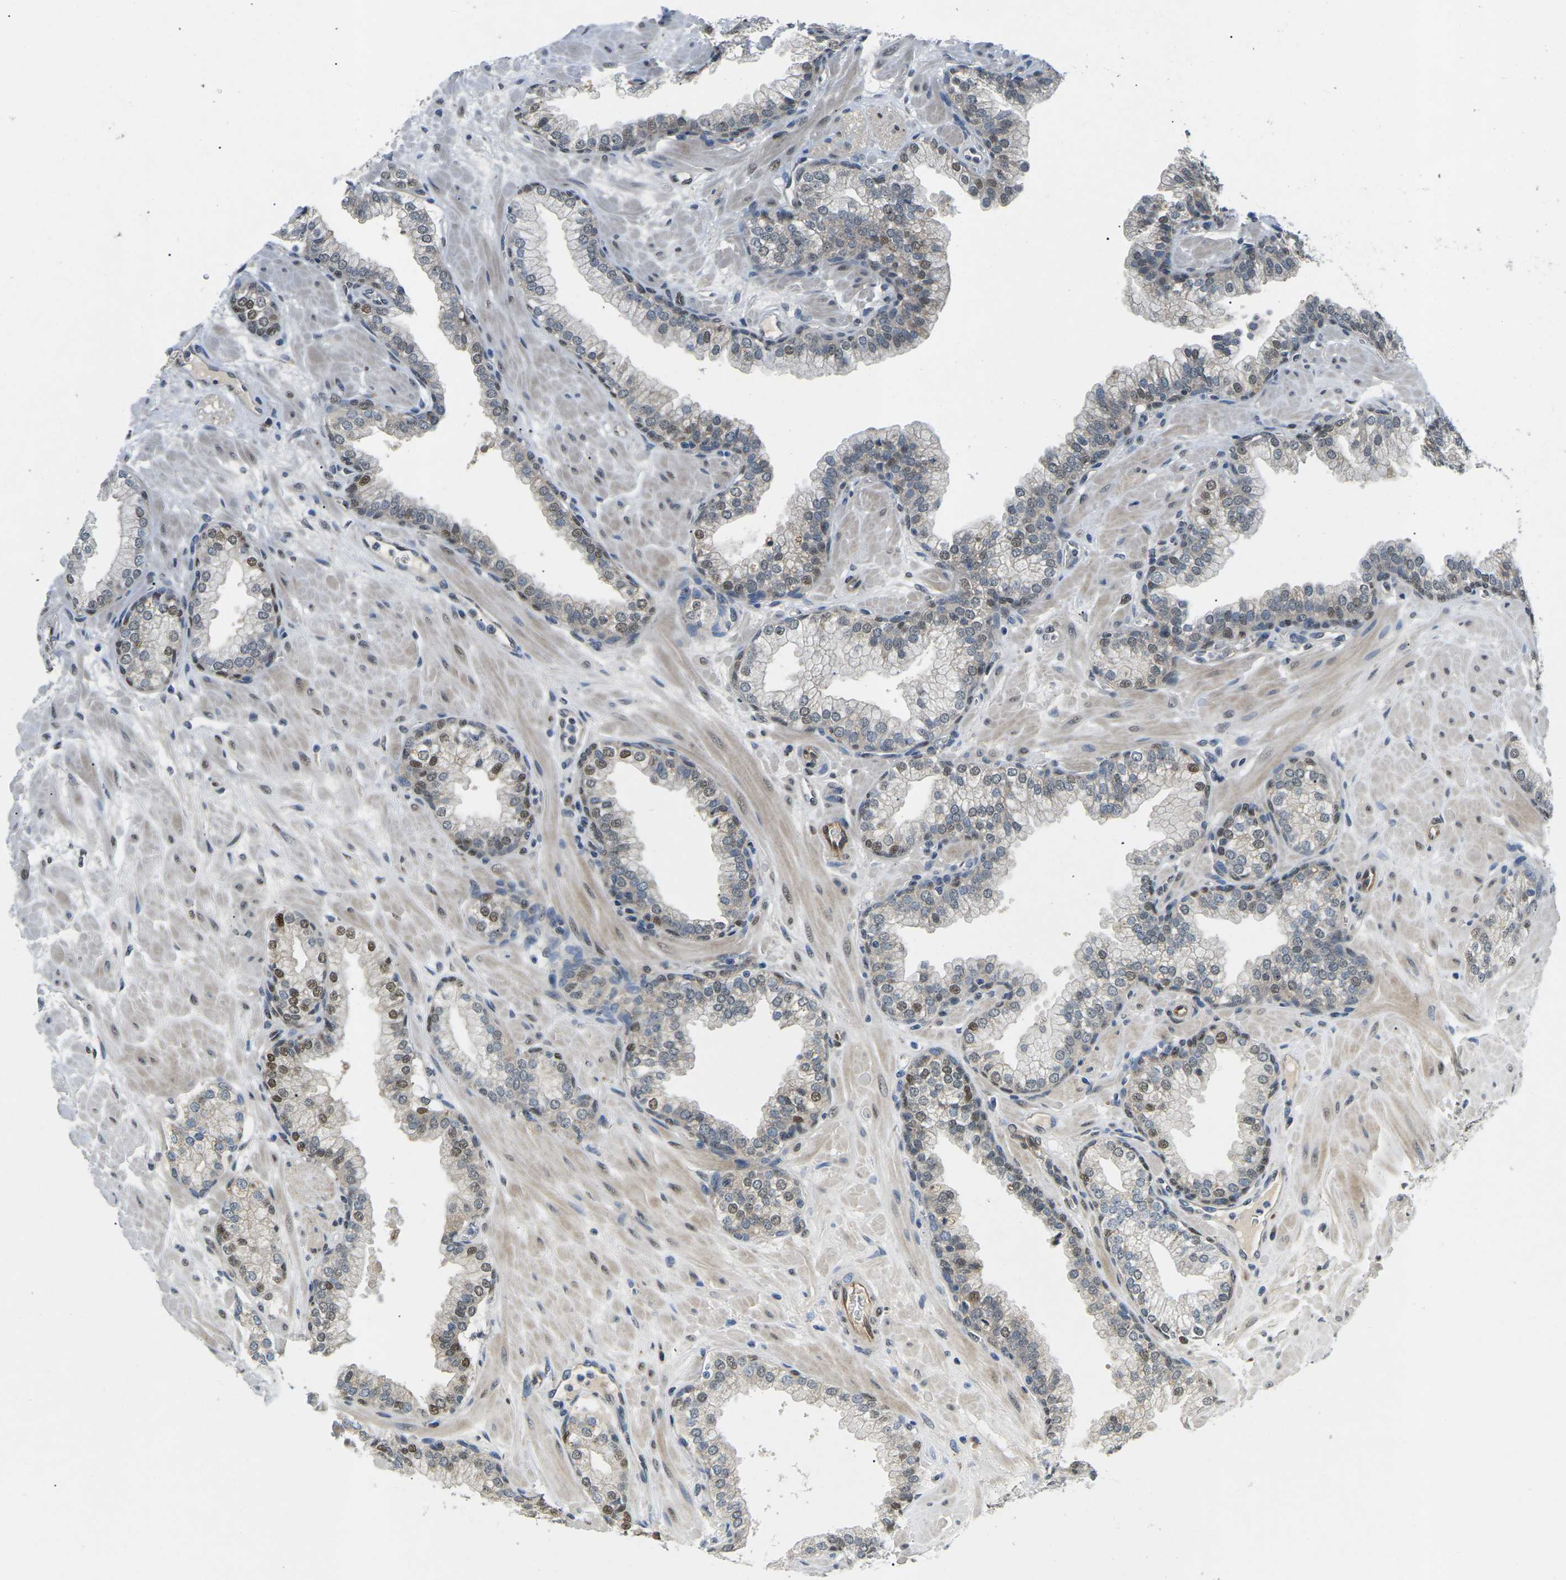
{"staining": {"intensity": "moderate", "quantity": "25%-75%", "location": "nuclear"}, "tissue": "prostate", "cell_type": "Glandular cells", "image_type": "normal", "snomed": [{"axis": "morphology", "description": "Normal tissue, NOS"}, {"axis": "morphology", "description": "Urothelial carcinoma, Low grade"}, {"axis": "topography", "description": "Urinary bladder"}, {"axis": "topography", "description": "Prostate"}], "caption": "High-magnification brightfield microscopy of unremarkable prostate stained with DAB (3,3'-diaminobenzidine) (brown) and counterstained with hematoxylin (blue). glandular cells exhibit moderate nuclear expression is identified in approximately25%-75% of cells.", "gene": "ERBB4", "patient": {"sex": "male", "age": 60}}